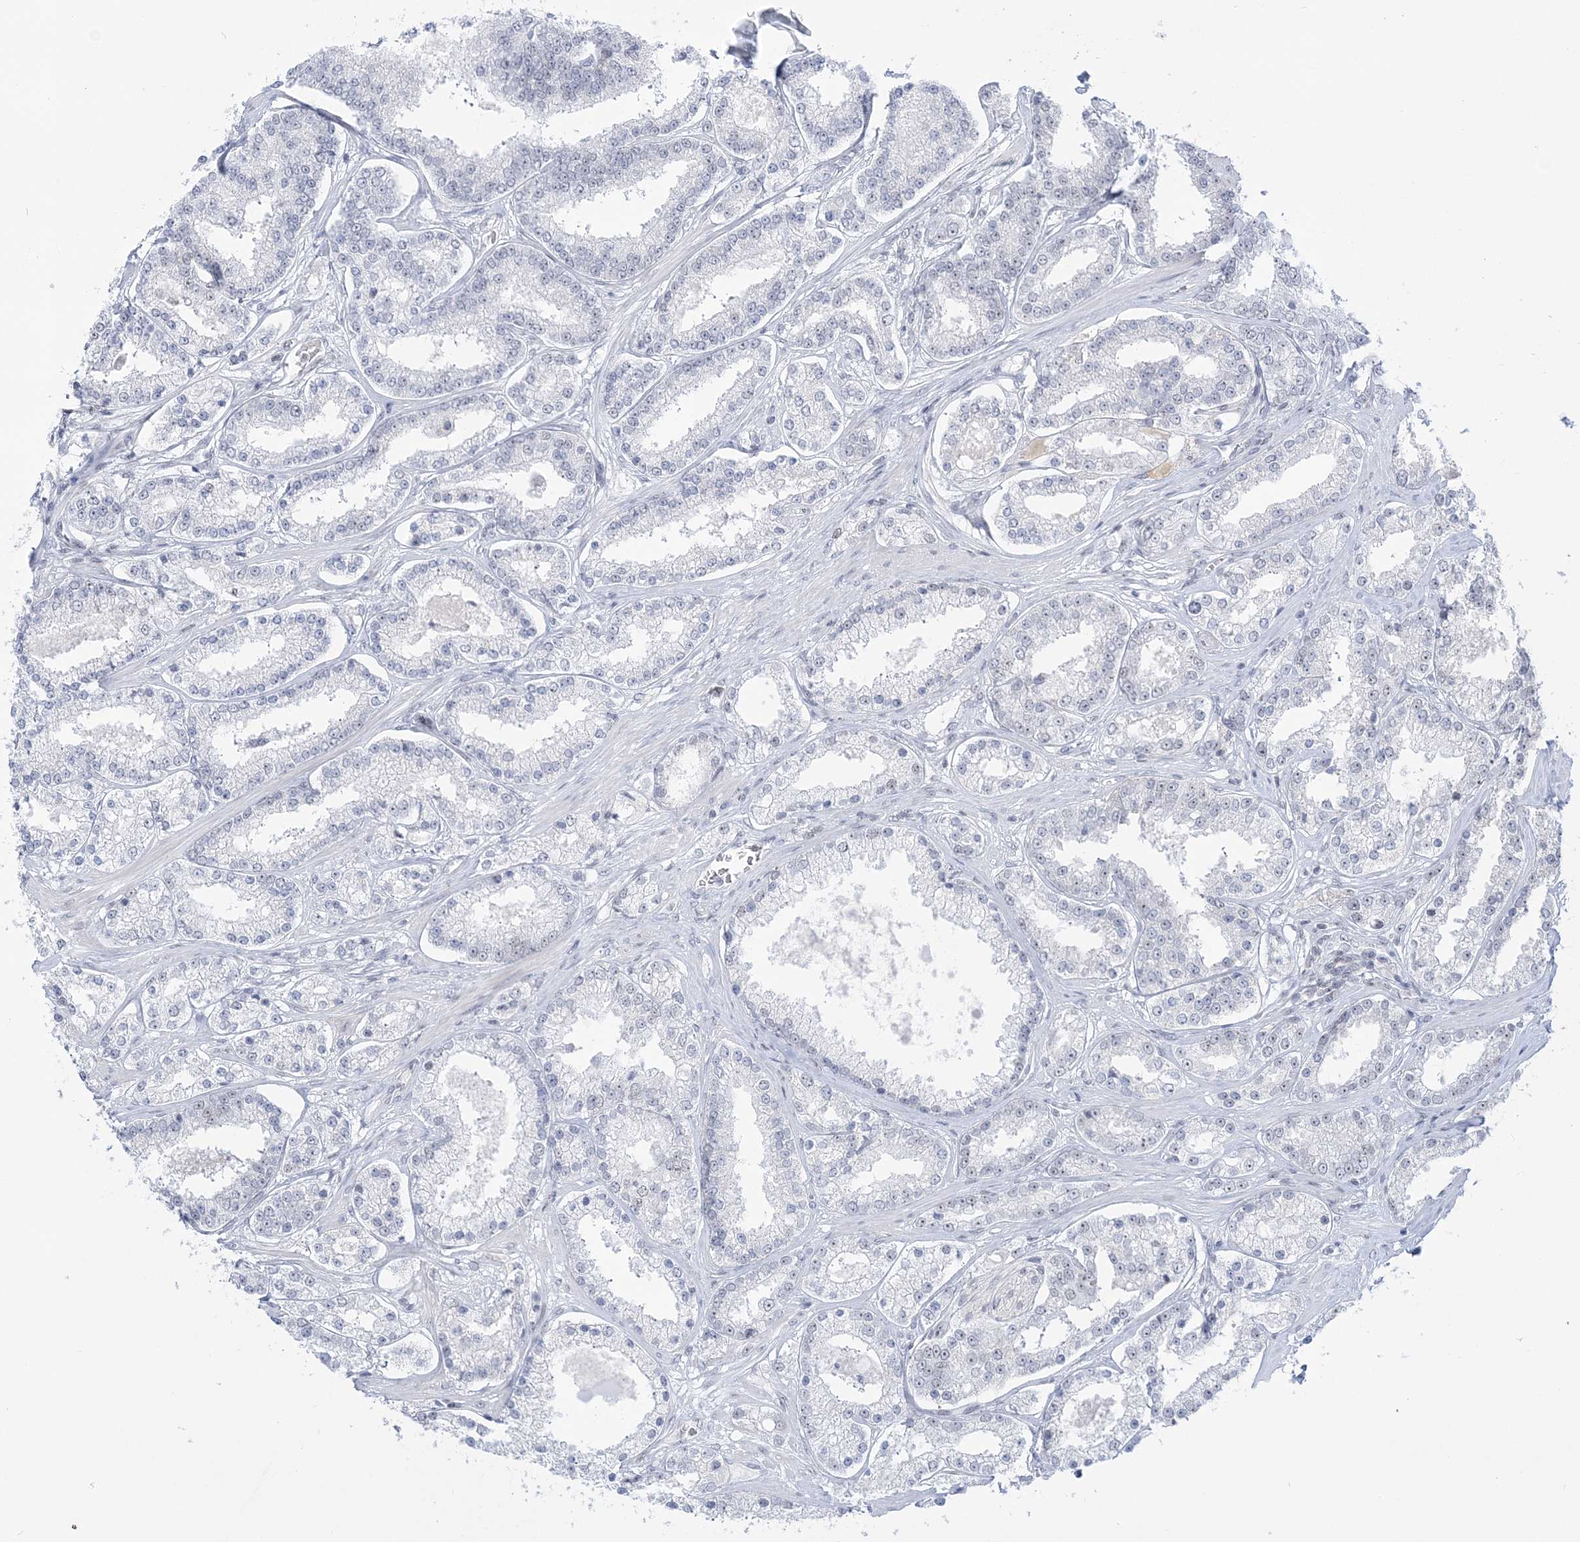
{"staining": {"intensity": "negative", "quantity": "none", "location": "none"}, "tissue": "prostate cancer", "cell_type": "Tumor cells", "image_type": "cancer", "snomed": [{"axis": "morphology", "description": "Normal tissue, NOS"}, {"axis": "morphology", "description": "Adenocarcinoma, High grade"}, {"axis": "topography", "description": "Prostate"}], "caption": "Micrograph shows no protein positivity in tumor cells of prostate cancer tissue.", "gene": "DDX21", "patient": {"sex": "male", "age": 83}}